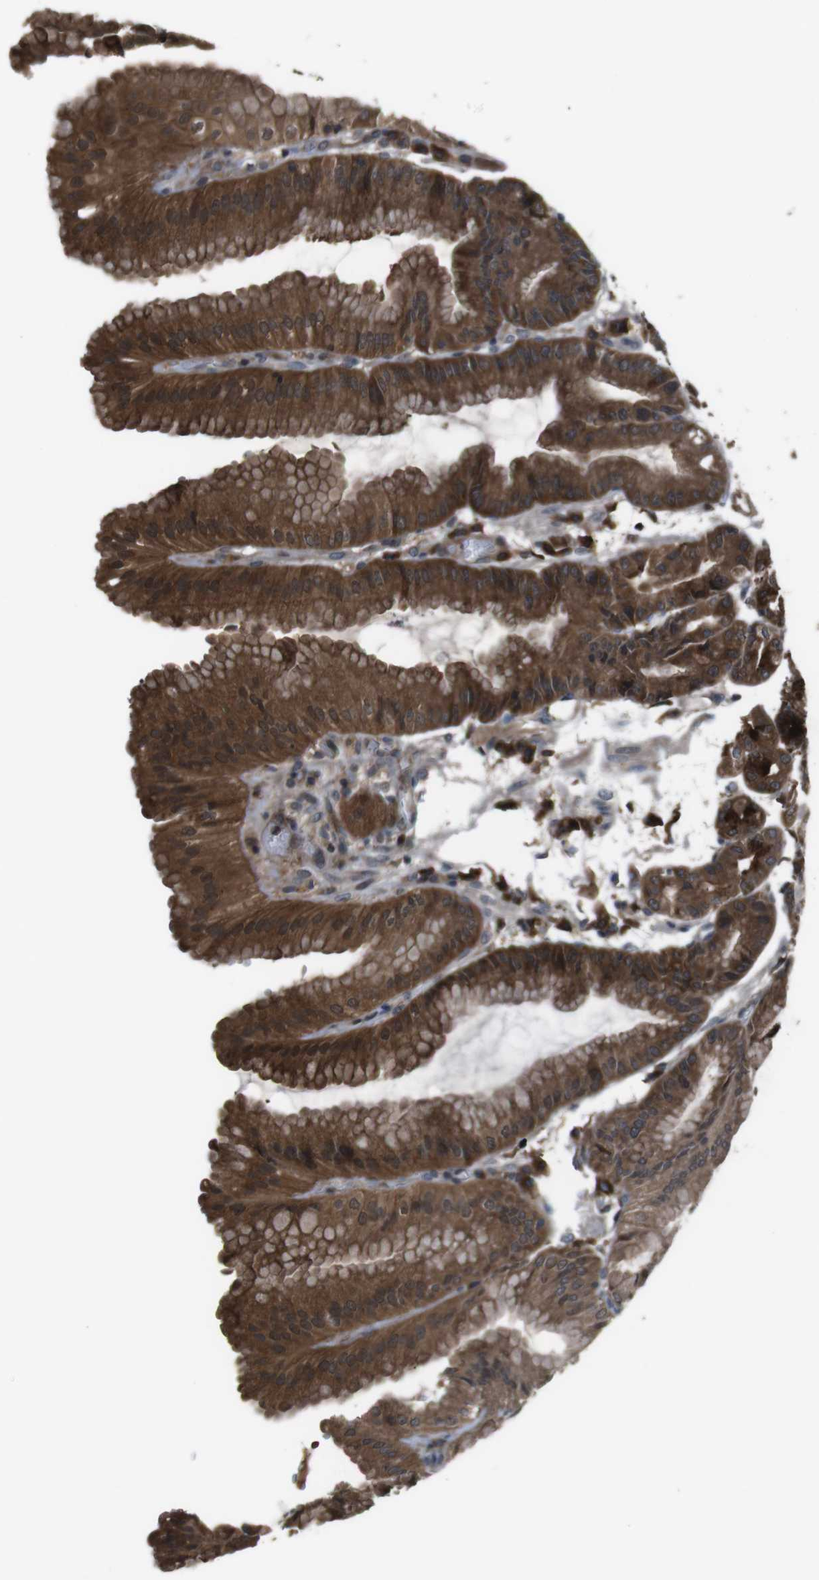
{"staining": {"intensity": "strong", "quantity": ">75%", "location": "cytoplasmic/membranous"}, "tissue": "stomach", "cell_type": "Glandular cells", "image_type": "normal", "snomed": [{"axis": "morphology", "description": "Normal tissue, NOS"}, {"axis": "topography", "description": "Stomach, lower"}], "caption": "DAB immunohistochemical staining of normal stomach shows strong cytoplasmic/membranous protein expression in approximately >75% of glandular cells. (IHC, brightfield microscopy, high magnification).", "gene": "SLC22A23", "patient": {"sex": "male", "age": 71}}